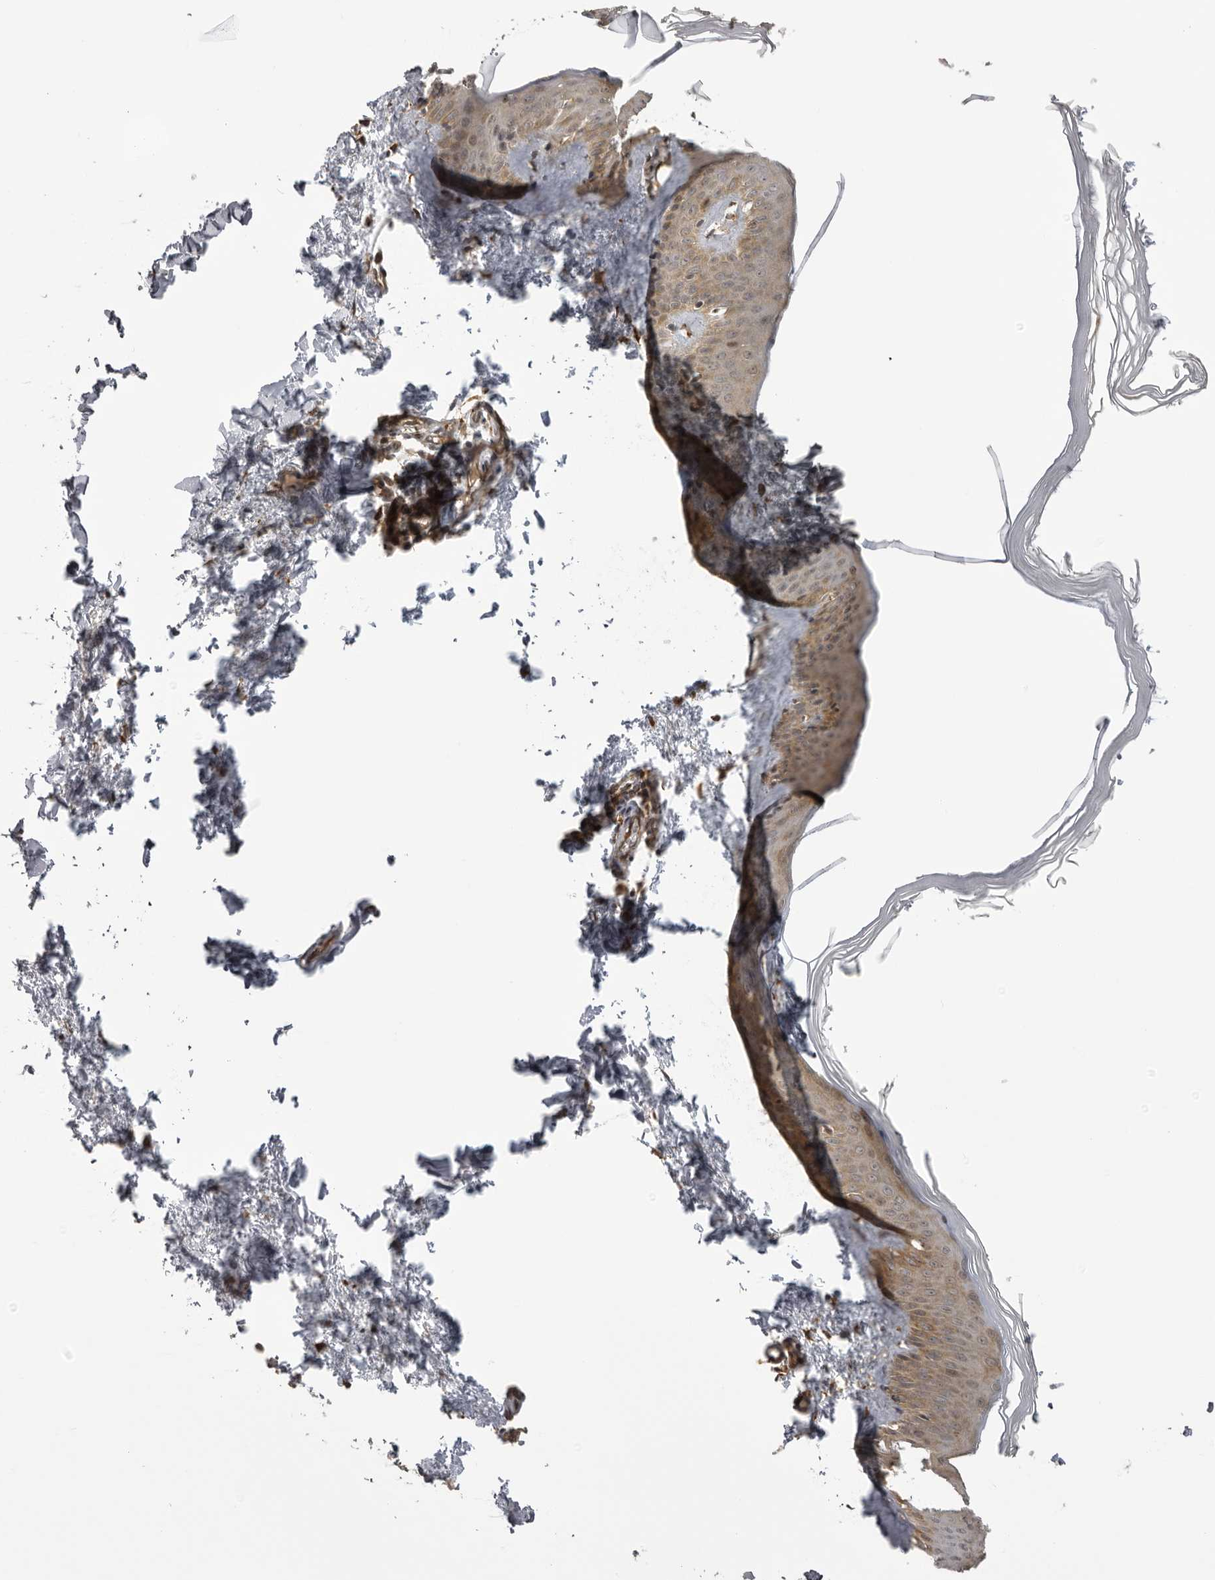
{"staining": {"intensity": "strong", "quantity": ">75%", "location": "cytoplasmic/membranous"}, "tissue": "skin", "cell_type": "Fibroblasts", "image_type": "normal", "snomed": [{"axis": "morphology", "description": "Normal tissue, NOS"}, {"axis": "topography", "description": "Skin"}], "caption": "A high-resolution histopathology image shows IHC staining of benign skin, which reveals strong cytoplasmic/membranous expression in approximately >75% of fibroblasts.", "gene": "DNAH14", "patient": {"sex": "female", "age": 27}}